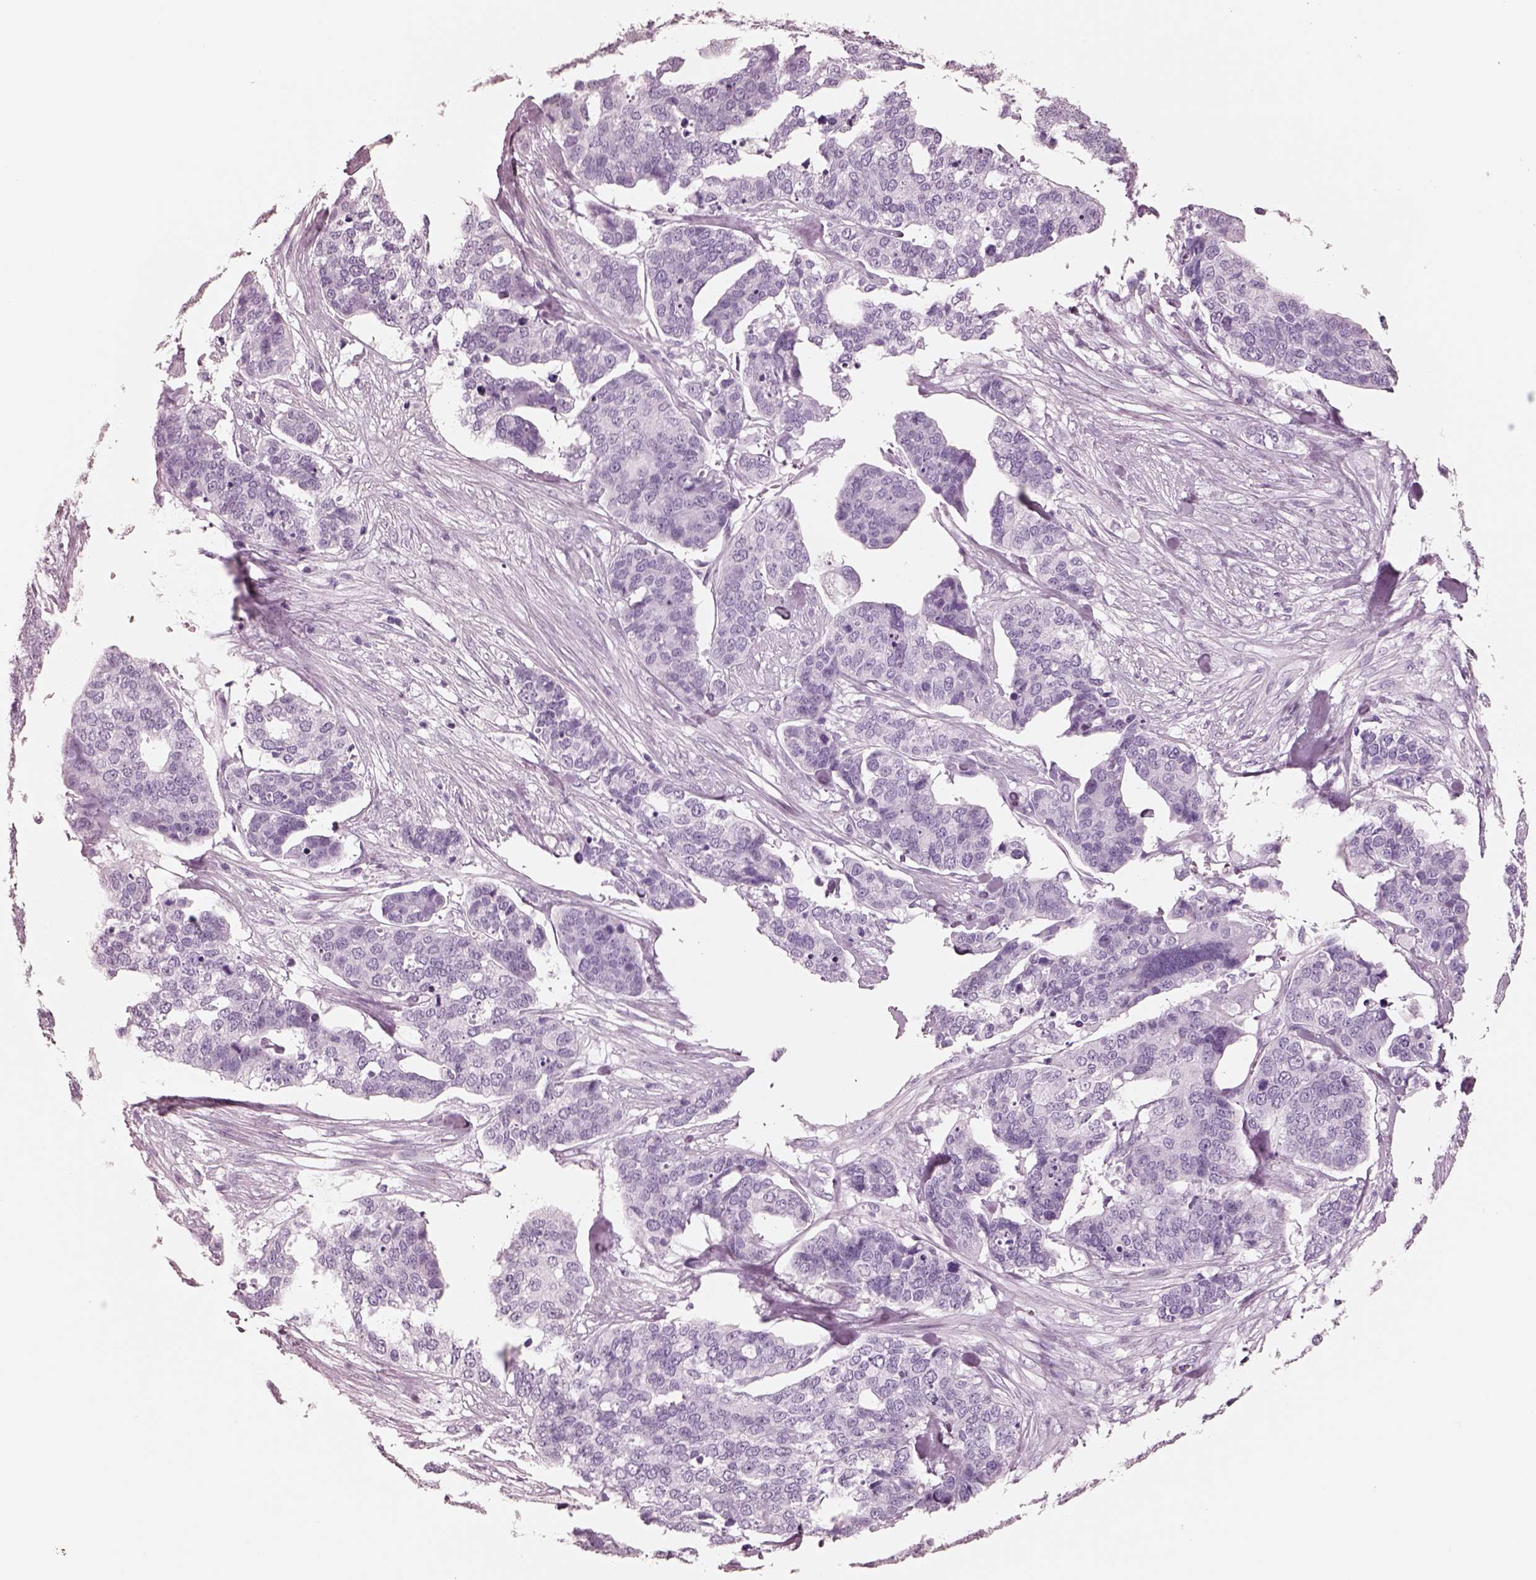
{"staining": {"intensity": "negative", "quantity": "none", "location": "none"}, "tissue": "ovarian cancer", "cell_type": "Tumor cells", "image_type": "cancer", "snomed": [{"axis": "morphology", "description": "Carcinoma, endometroid"}, {"axis": "topography", "description": "Ovary"}], "caption": "A high-resolution image shows immunohistochemistry staining of endometroid carcinoma (ovarian), which shows no significant positivity in tumor cells.", "gene": "ELANE", "patient": {"sex": "female", "age": 65}}